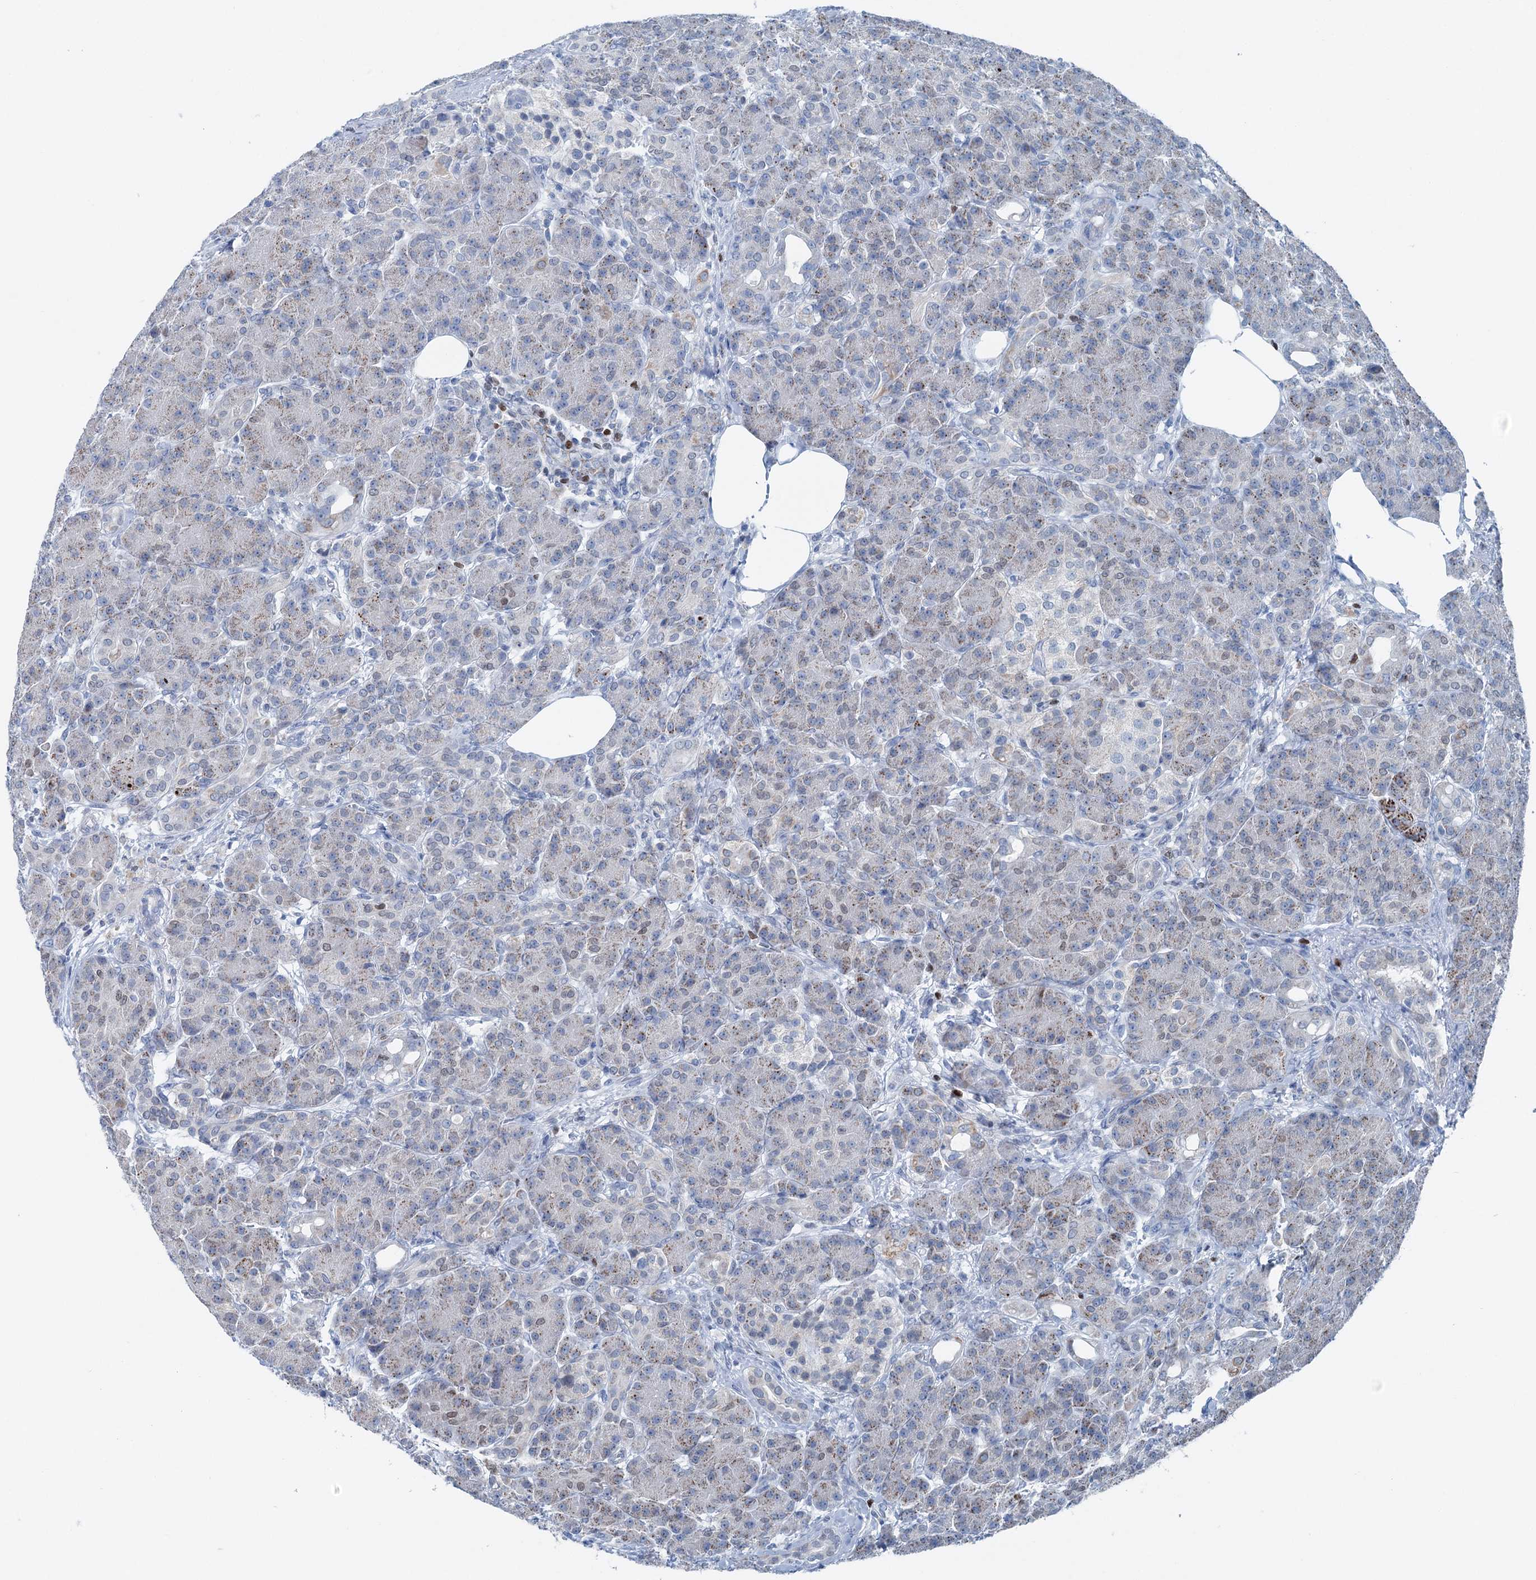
{"staining": {"intensity": "strong", "quantity": "25%-75%", "location": "cytoplasmic/membranous"}, "tissue": "pancreas", "cell_type": "Exocrine glandular cells", "image_type": "normal", "snomed": [{"axis": "morphology", "description": "Normal tissue, NOS"}, {"axis": "topography", "description": "Pancreas"}], "caption": "Protein staining of unremarkable pancreas shows strong cytoplasmic/membranous expression in approximately 25%-75% of exocrine glandular cells. The staining was performed using DAB (3,3'-diaminobenzidine), with brown indicating positive protein expression. Nuclei are stained blue with hematoxylin.", "gene": "ELP4", "patient": {"sex": "male", "age": 63}}